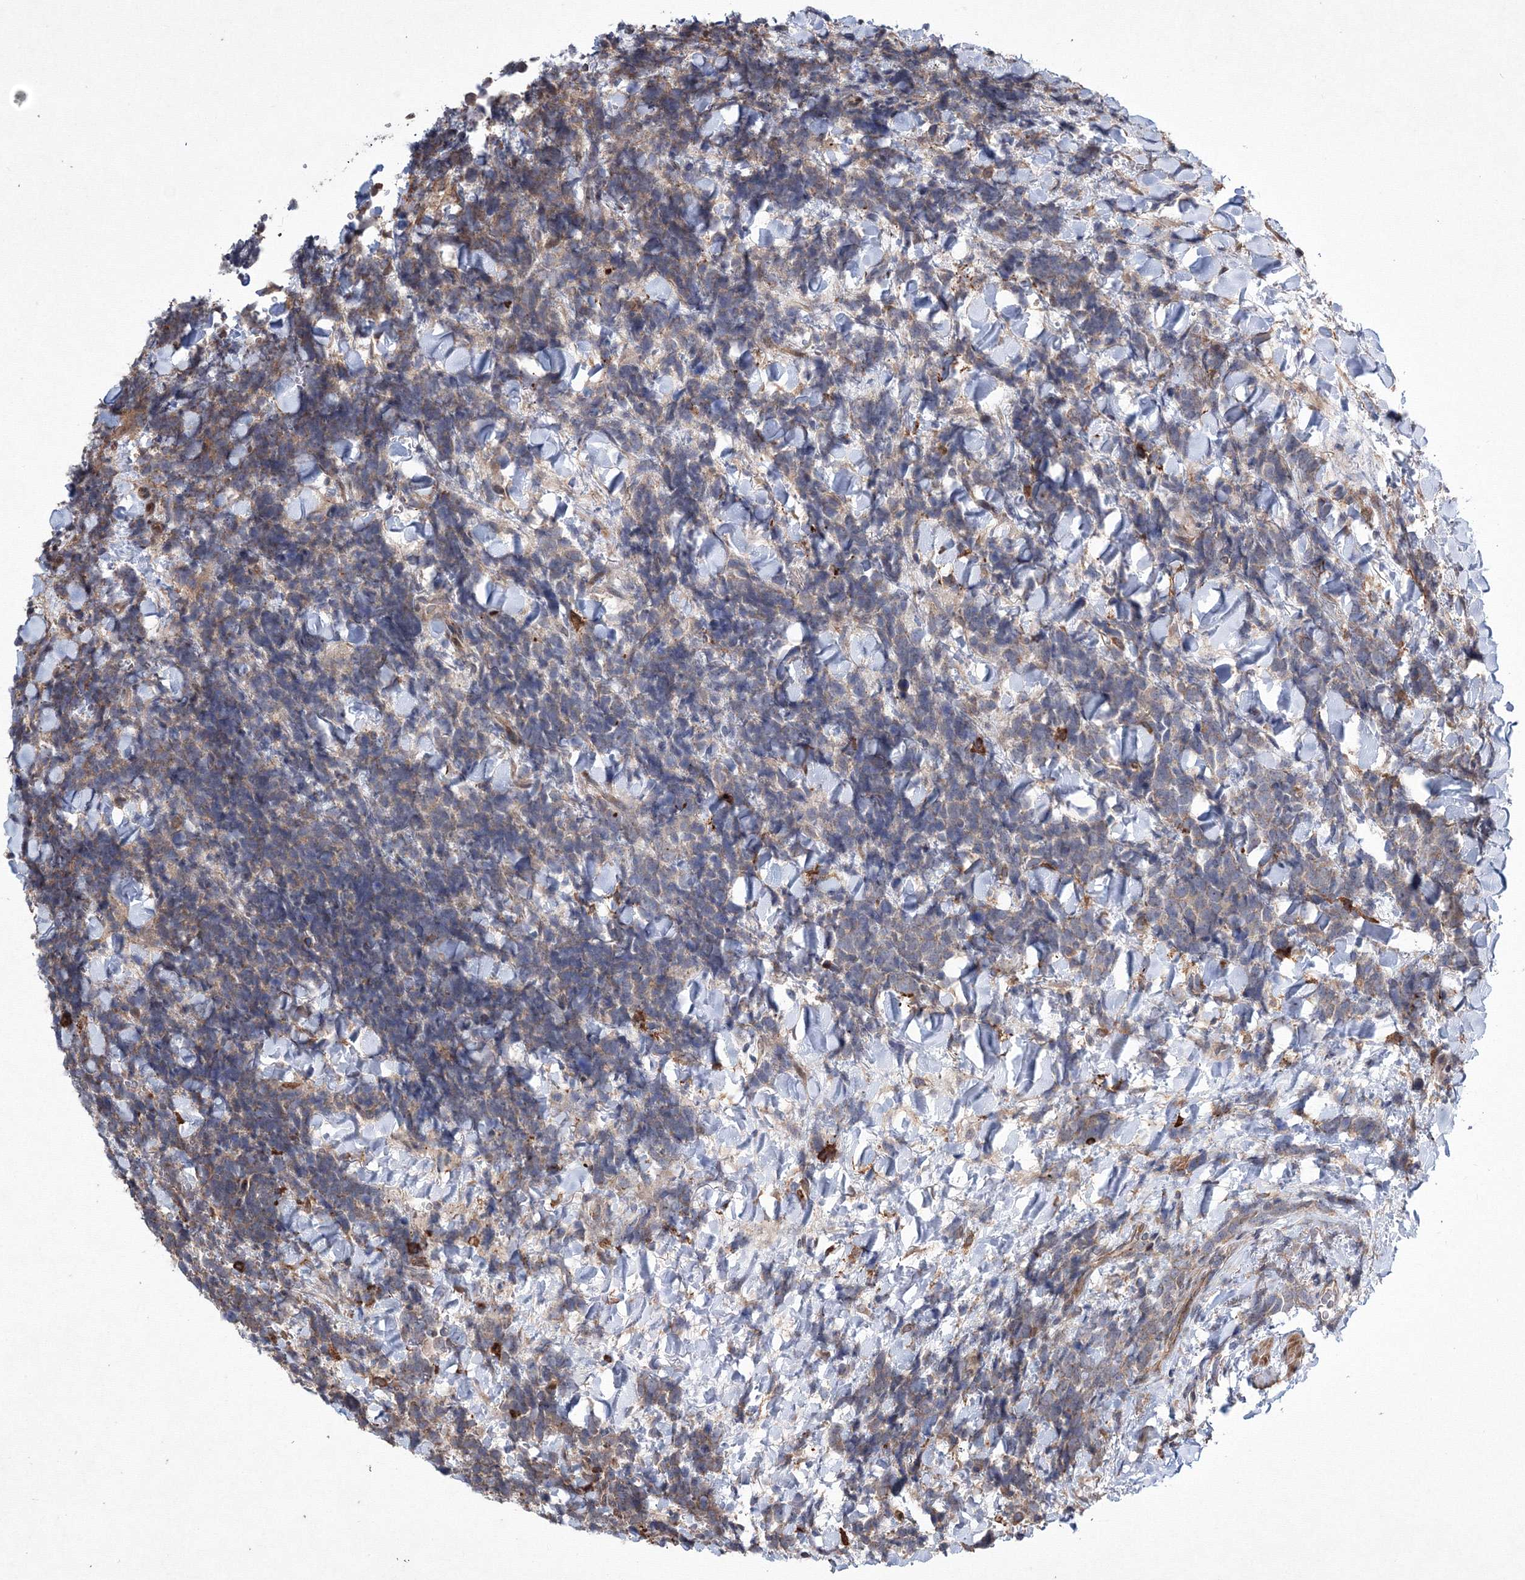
{"staining": {"intensity": "weak", "quantity": "<25%", "location": "cytoplasmic/membranous"}, "tissue": "urothelial cancer", "cell_type": "Tumor cells", "image_type": "cancer", "snomed": [{"axis": "morphology", "description": "Urothelial carcinoma, High grade"}, {"axis": "topography", "description": "Urinary bladder"}], "caption": "This is an immunohistochemistry micrograph of human urothelial cancer. There is no positivity in tumor cells.", "gene": "RANBP3L", "patient": {"sex": "female", "age": 82}}